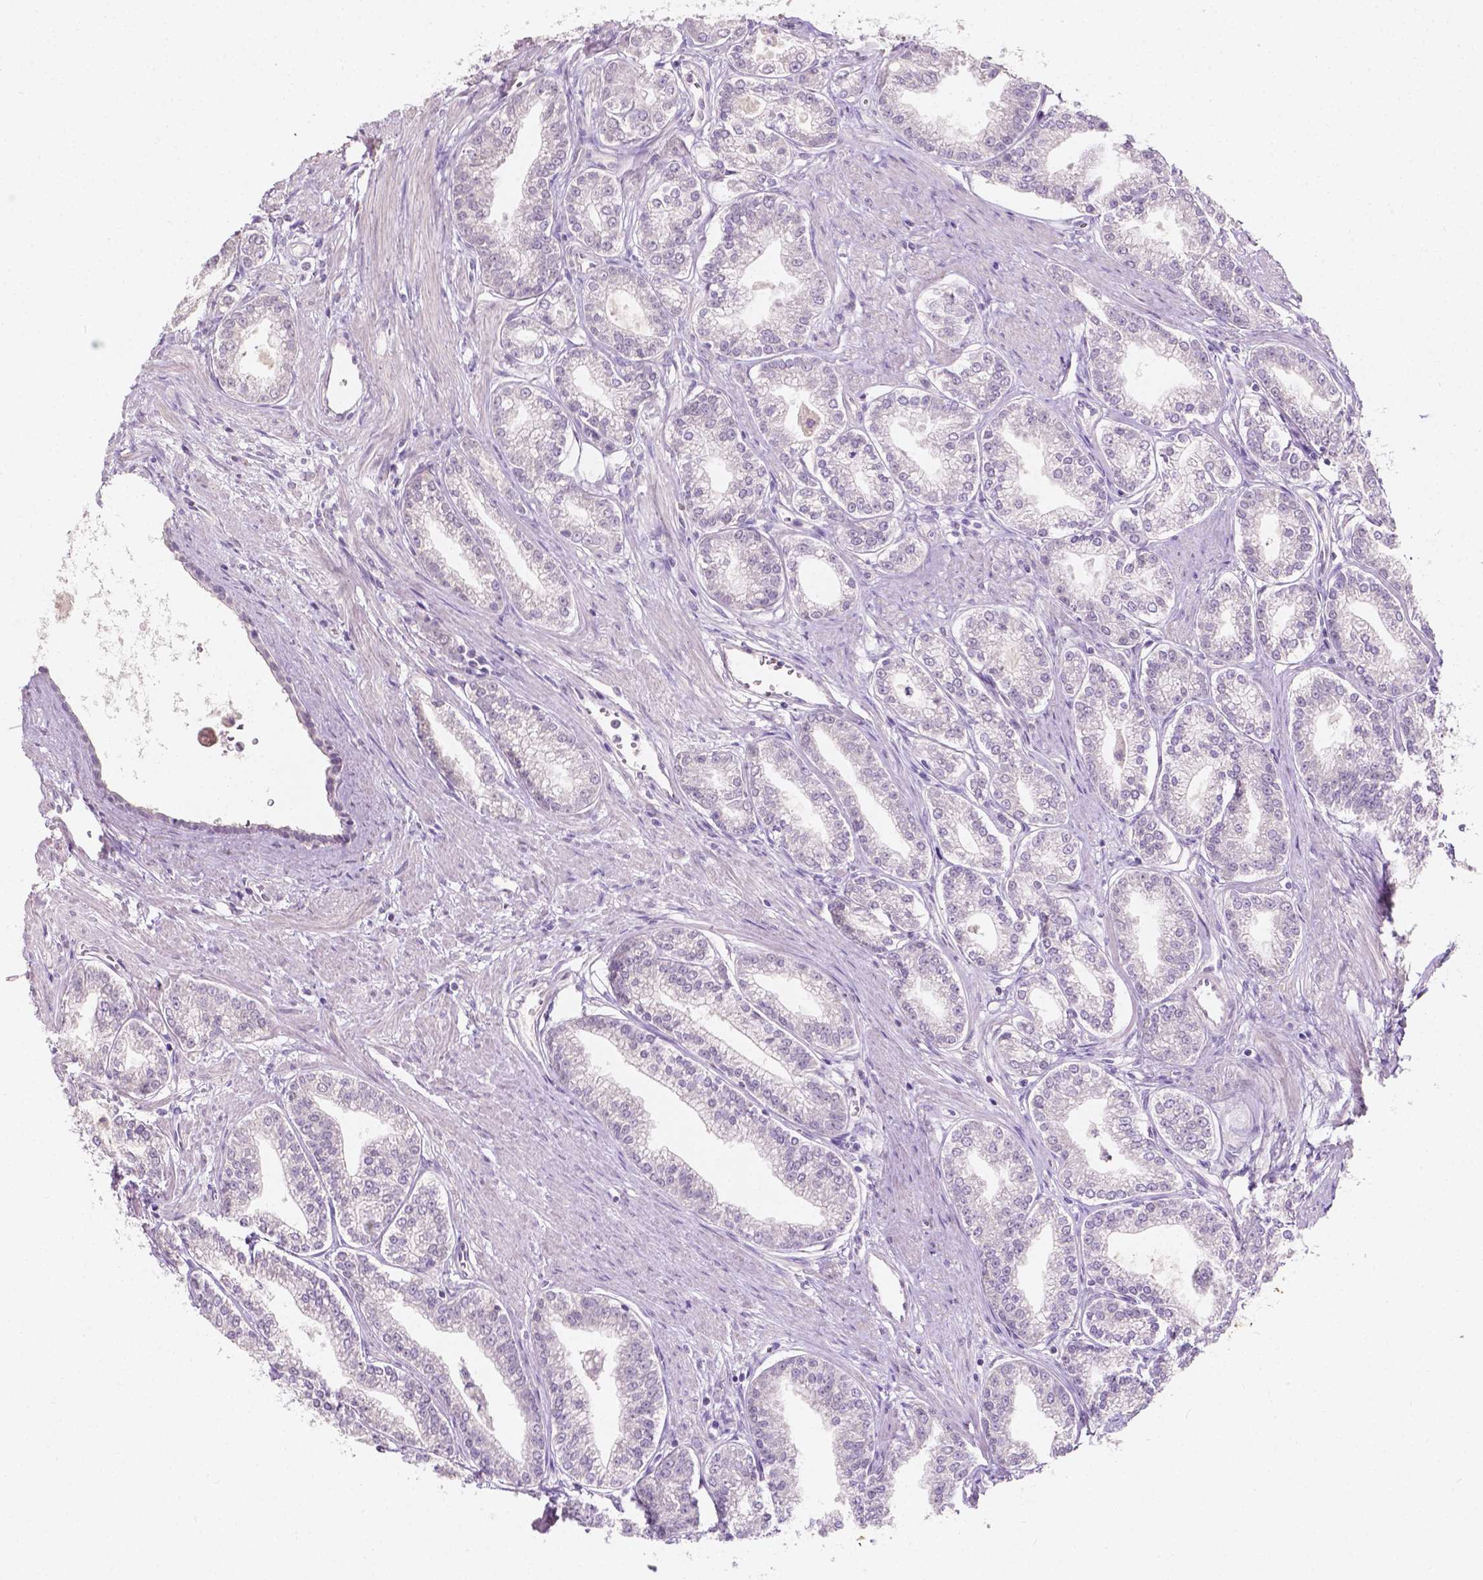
{"staining": {"intensity": "negative", "quantity": "none", "location": "none"}, "tissue": "prostate cancer", "cell_type": "Tumor cells", "image_type": "cancer", "snomed": [{"axis": "morphology", "description": "Adenocarcinoma, NOS"}, {"axis": "topography", "description": "Prostate"}], "caption": "High magnification brightfield microscopy of prostate cancer stained with DAB (3,3'-diaminobenzidine) (brown) and counterstained with hematoxylin (blue): tumor cells show no significant staining.", "gene": "TAL1", "patient": {"sex": "male", "age": 71}}